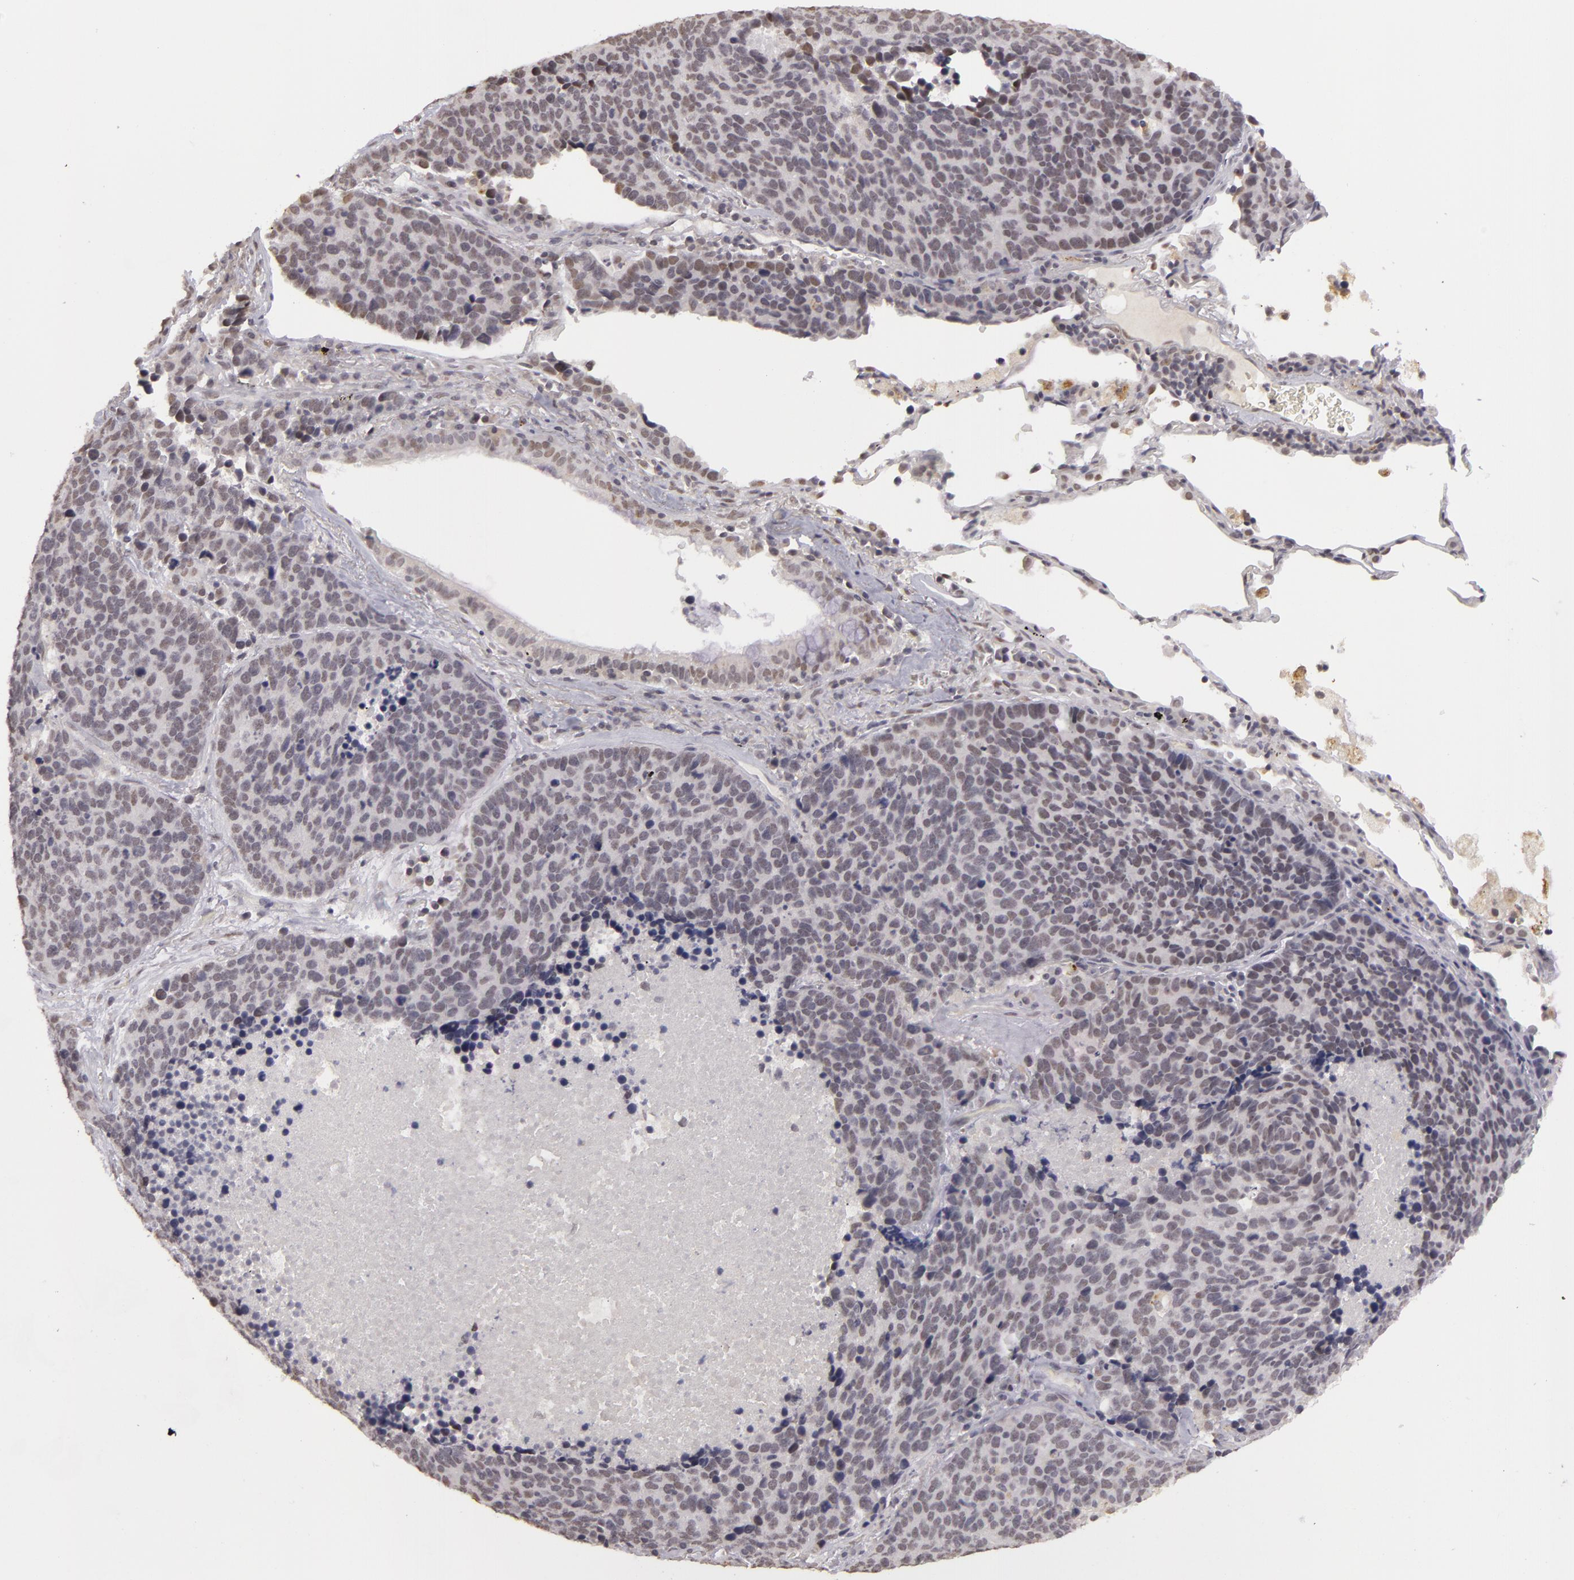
{"staining": {"intensity": "negative", "quantity": "none", "location": "none"}, "tissue": "lung cancer", "cell_type": "Tumor cells", "image_type": "cancer", "snomed": [{"axis": "morphology", "description": "Neoplasm, malignant, NOS"}, {"axis": "topography", "description": "Lung"}], "caption": "Immunohistochemical staining of lung malignant neoplasm shows no significant expression in tumor cells. Brightfield microscopy of immunohistochemistry stained with DAB (3,3'-diaminobenzidine) (brown) and hematoxylin (blue), captured at high magnification.", "gene": "RRP7A", "patient": {"sex": "female", "age": 75}}